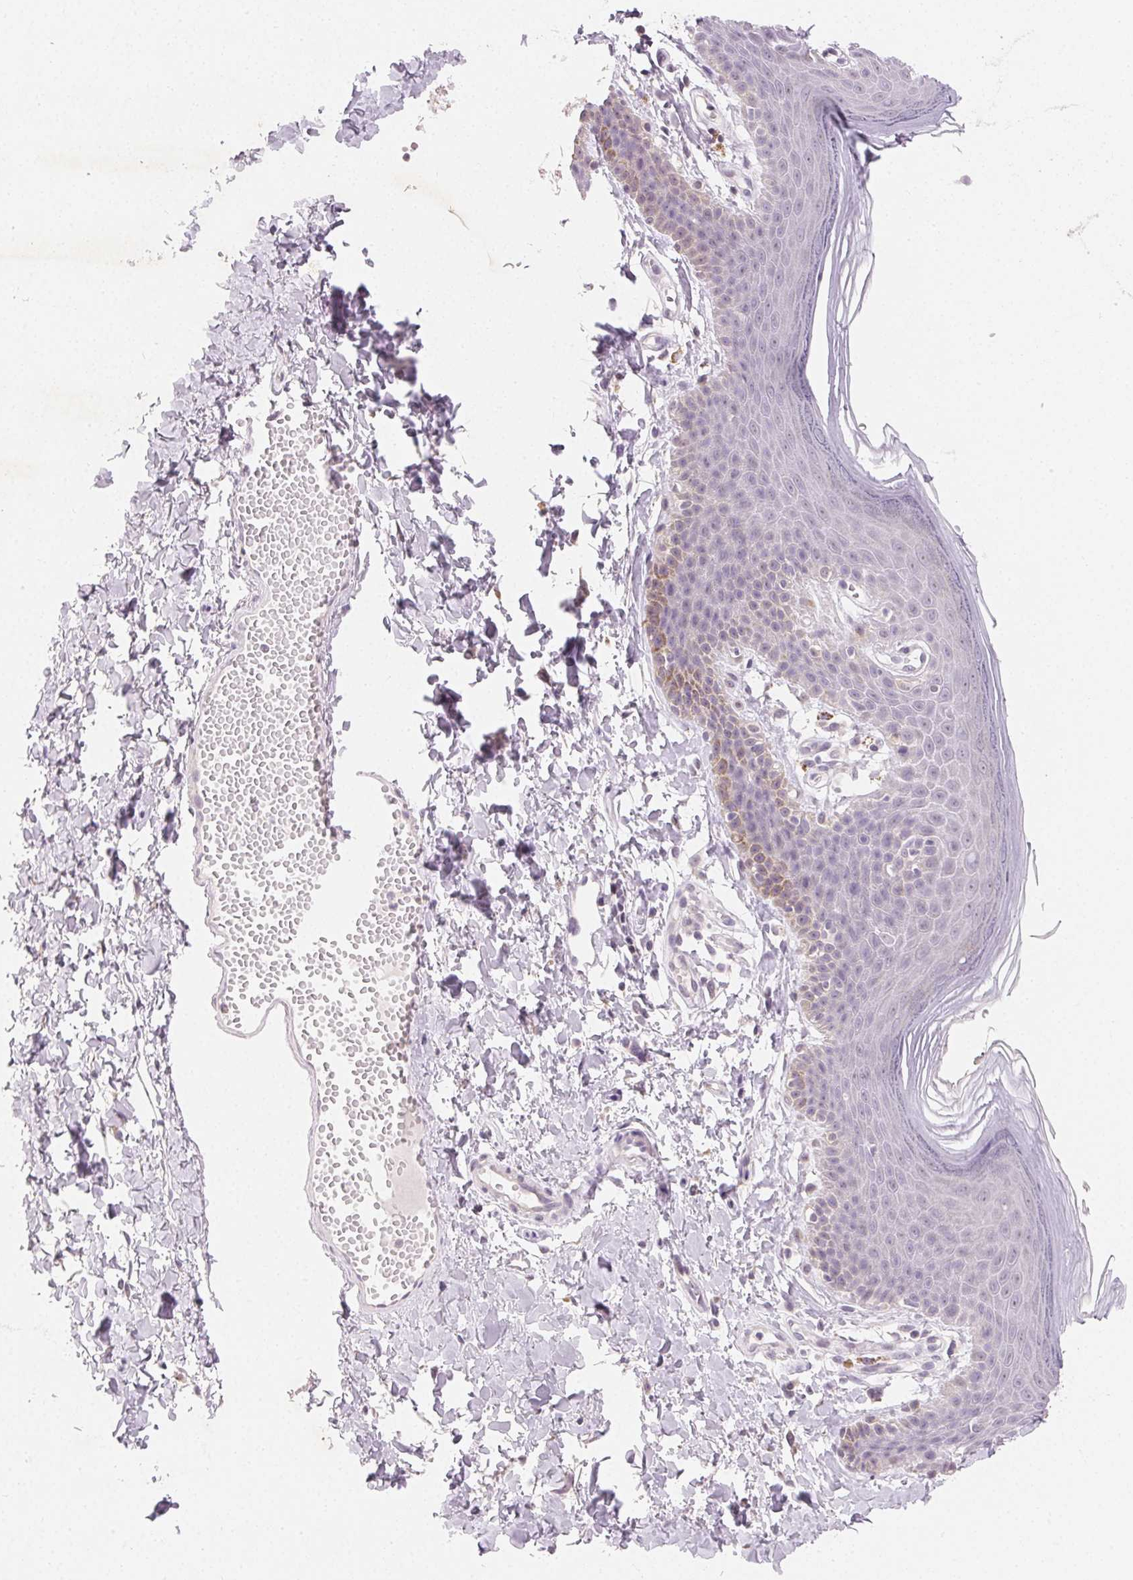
{"staining": {"intensity": "weak", "quantity": "<25%", "location": "cytoplasmic/membranous"}, "tissue": "skin", "cell_type": "Epidermal cells", "image_type": "normal", "snomed": [{"axis": "morphology", "description": "Normal tissue, NOS"}, {"axis": "topography", "description": "Anal"}], "caption": "A micrograph of skin stained for a protein exhibits no brown staining in epidermal cells. (DAB immunohistochemistry (IHC) visualized using brightfield microscopy, high magnification).", "gene": "MYBL1", "patient": {"sex": "male", "age": 53}}